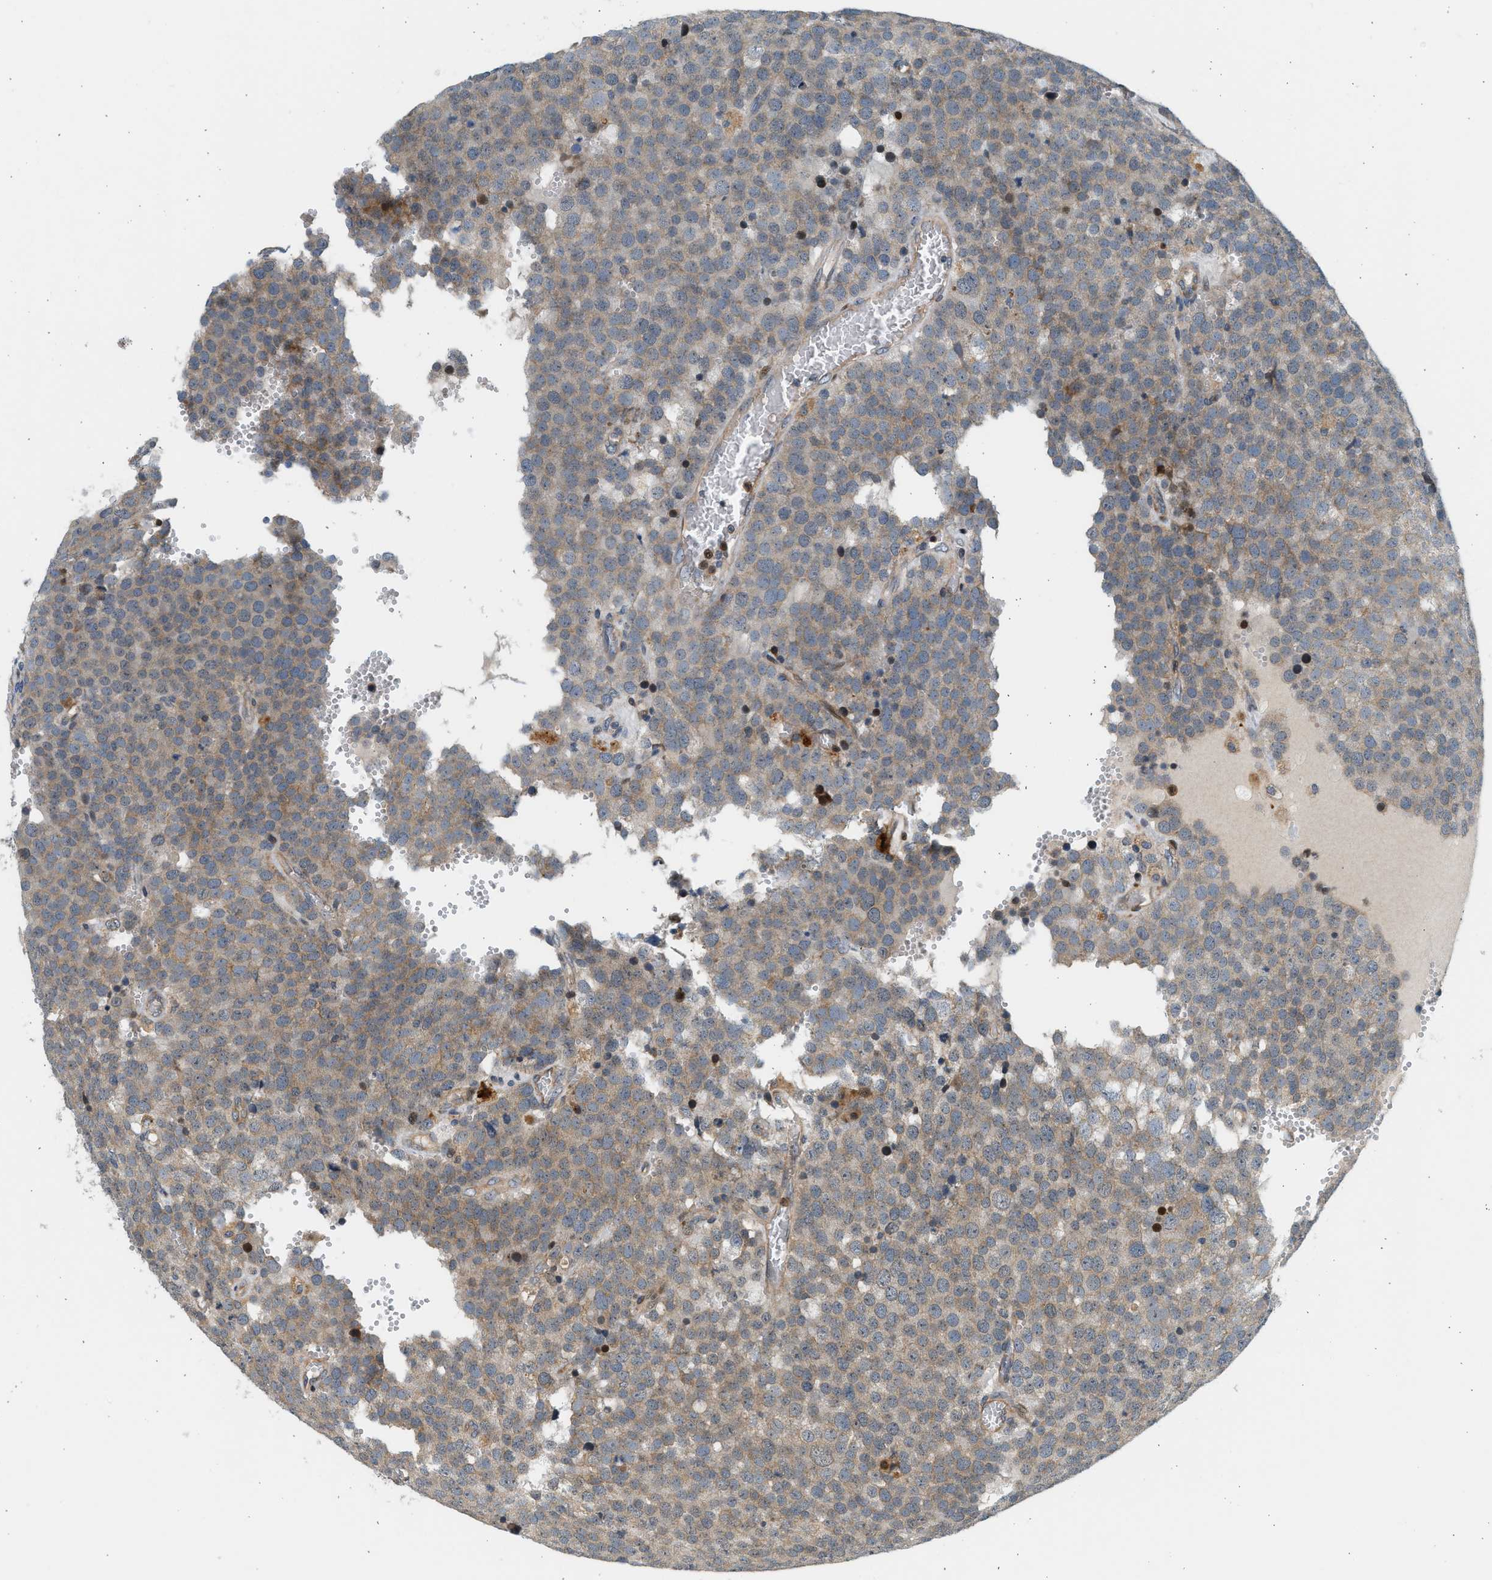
{"staining": {"intensity": "weak", "quantity": "25%-75%", "location": "cytoplasmic/membranous"}, "tissue": "testis cancer", "cell_type": "Tumor cells", "image_type": "cancer", "snomed": [{"axis": "morphology", "description": "Normal tissue, NOS"}, {"axis": "morphology", "description": "Seminoma, NOS"}, {"axis": "topography", "description": "Testis"}], "caption": "Immunohistochemical staining of testis cancer shows low levels of weak cytoplasmic/membranous positivity in approximately 25%-75% of tumor cells.", "gene": "NRSN2", "patient": {"sex": "male", "age": 71}}